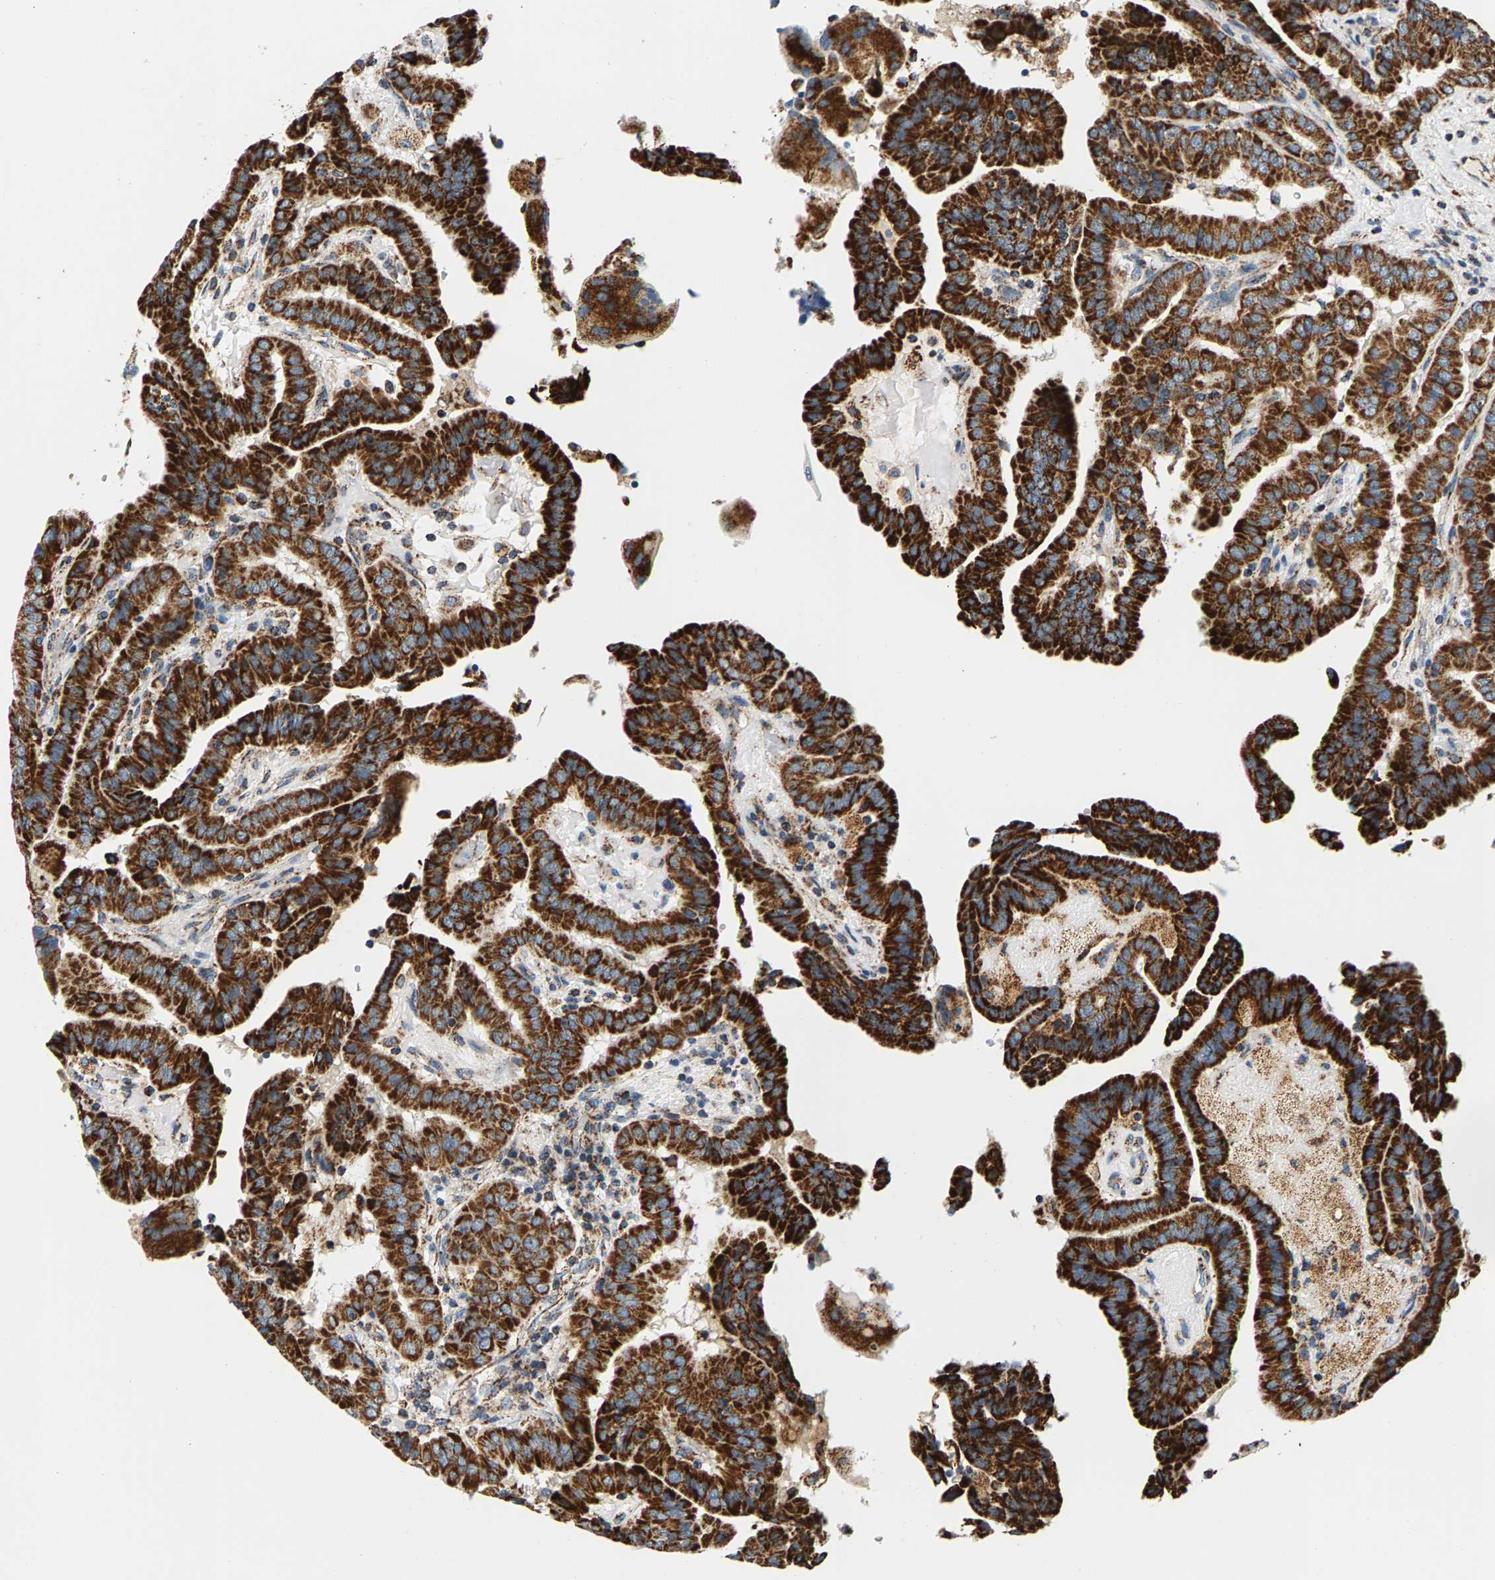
{"staining": {"intensity": "strong", "quantity": ">75%", "location": "cytoplasmic/membranous"}, "tissue": "thyroid cancer", "cell_type": "Tumor cells", "image_type": "cancer", "snomed": [{"axis": "morphology", "description": "Papillary adenocarcinoma, NOS"}, {"axis": "topography", "description": "Thyroid gland"}], "caption": "Papillary adenocarcinoma (thyroid) was stained to show a protein in brown. There is high levels of strong cytoplasmic/membranous positivity in about >75% of tumor cells.", "gene": "PDE1A", "patient": {"sex": "male", "age": 33}}